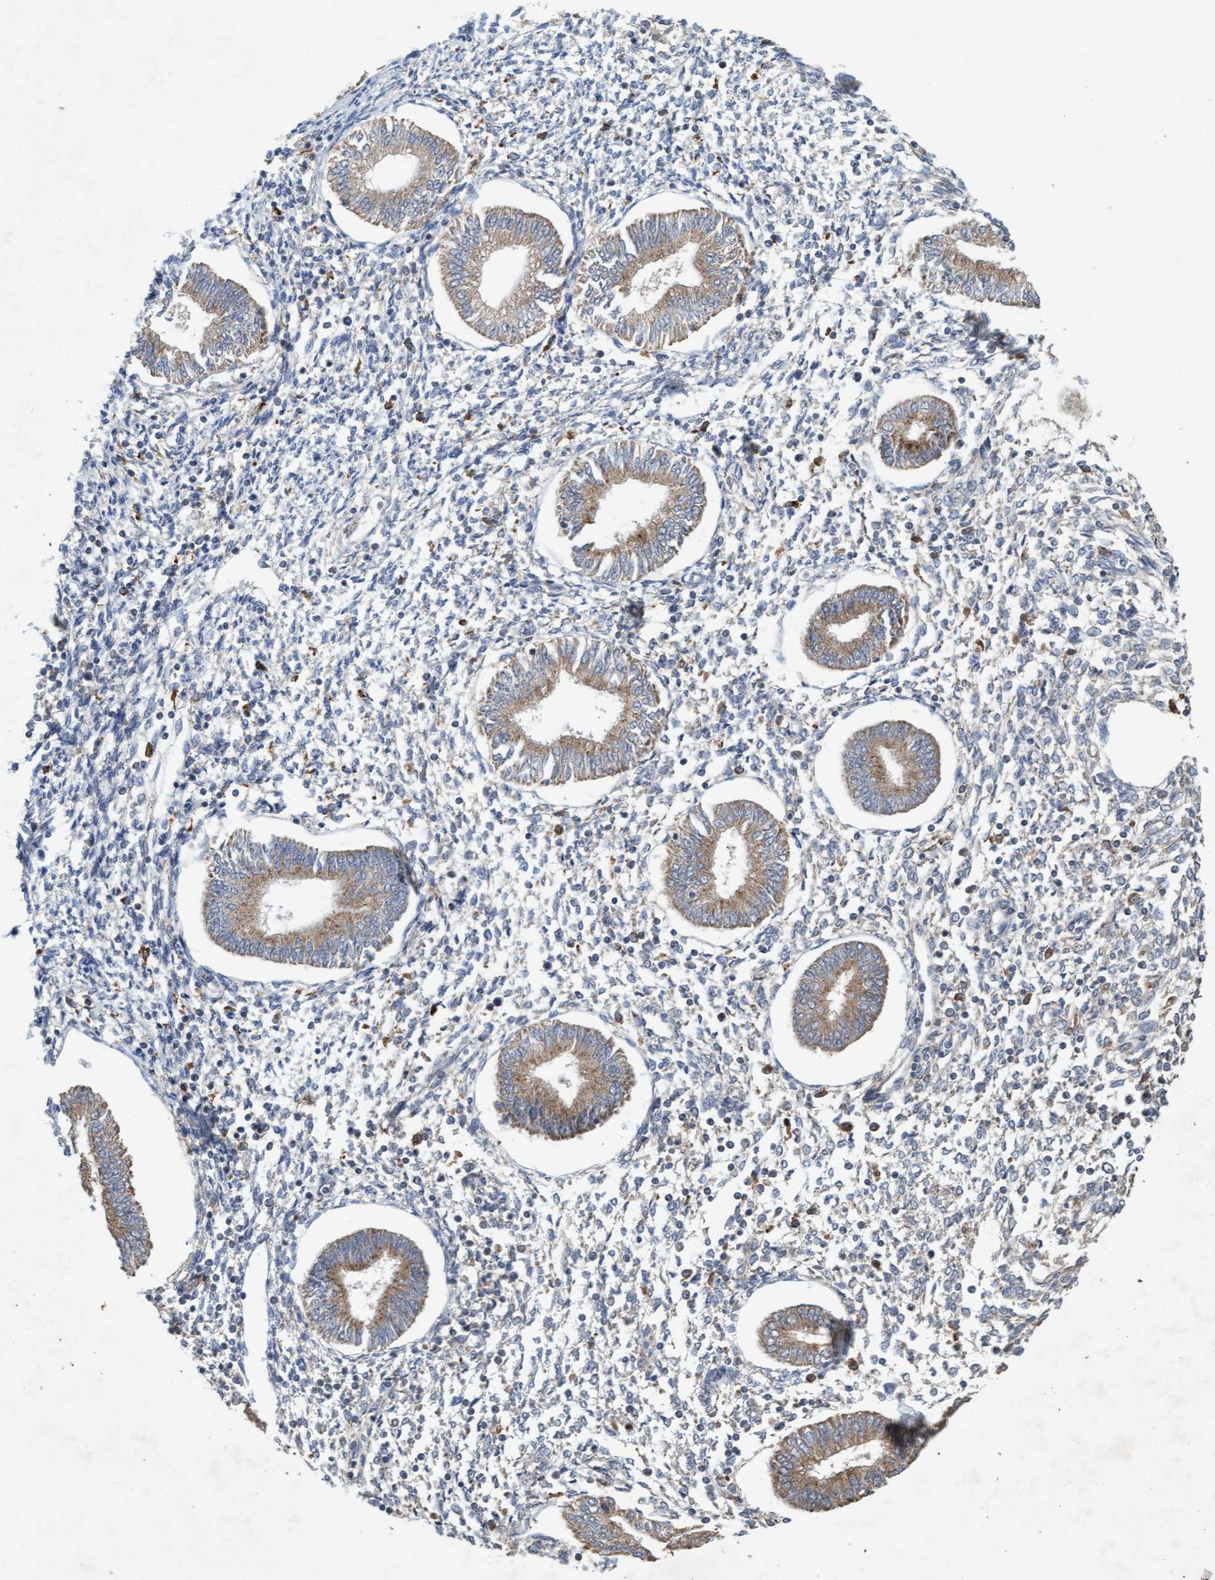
{"staining": {"intensity": "weak", "quantity": "25%-75%", "location": "cytoplasmic/membranous"}, "tissue": "endometrium", "cell_type": "Cells in endometrial stroma", "image_type": "normal", "snomed": [{"axis": "morphology", "description": "Normal tissue, NOS"}, {"axis": "topography", "description": "Endometrium"}], "caption": "High-magnification brightfield microscopy of unremarkable endometrium stained with DAB (3,3'-diaminobenzidine) (brown) and counterstained with hematoxylin (blue). cells in endometrial stroma exhibit weak cytoplasmic/membranous expression is appreciated in about25%-75% of cells. Immunohistochemistry (ihc) stains the protein in brown and the nuclei are stained blue.", "gene": "ATPAF2", "patient": {"sex": "female", "age": 50}}